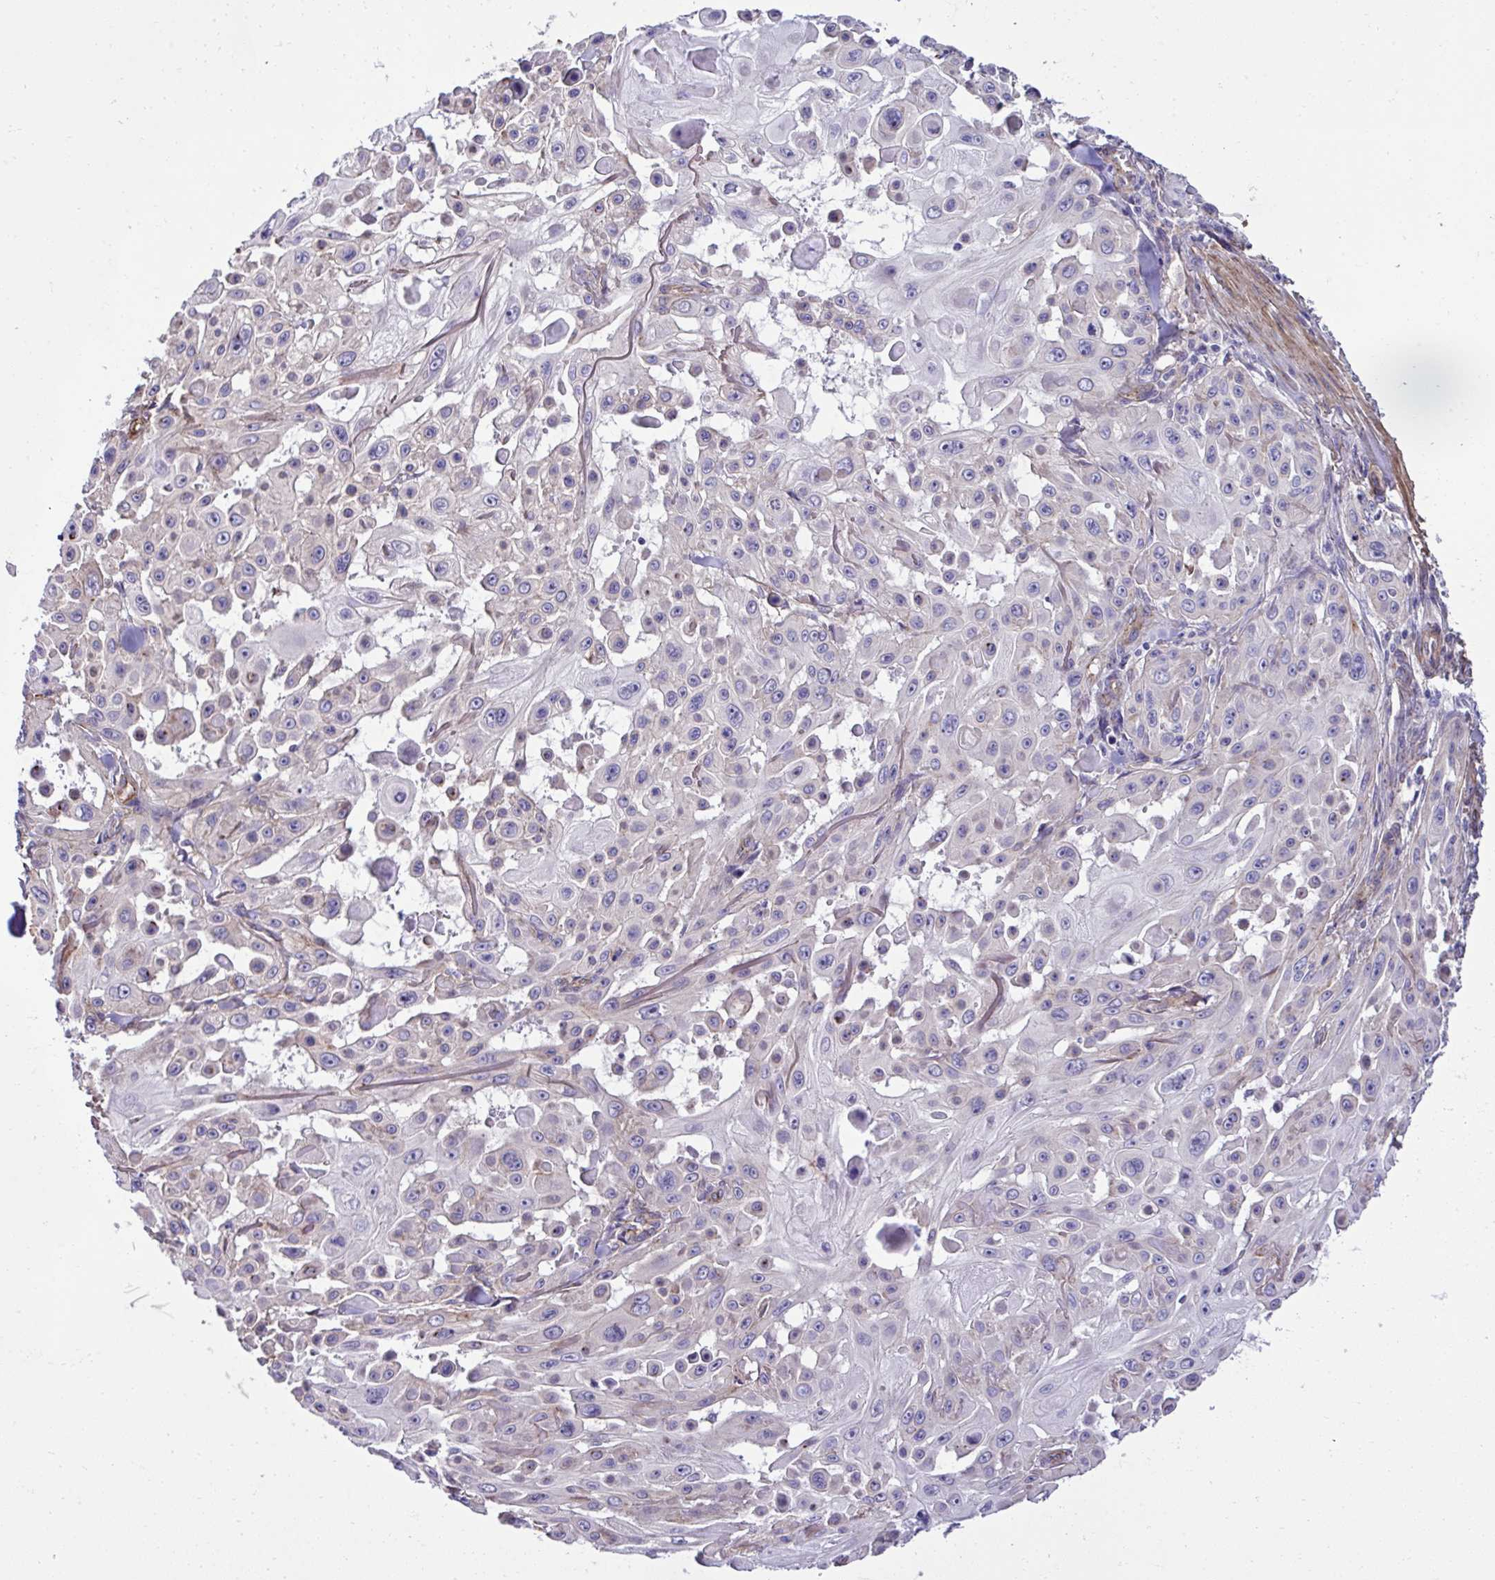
{"staining": {"intensity": "weak", "quantity": "<25%", "location": "cytoplasmic/membranous"}, "tissue": "skin cancer", "cell_type": "Tumor cells", "image_type": "cancer", "snomed": [{"axis": "morphology", "description": "Squamous cell carcinoma, NOS"}, {"axis": "topography", "description": "Skin"}], "caption": "This is an immunohistochemistry histopathology image of skin cancer (squamous cell carcinoma). There is no staining in tumor cells.", "gene": "TRIM52", "patient": {"sex": "male", "age": 91}}